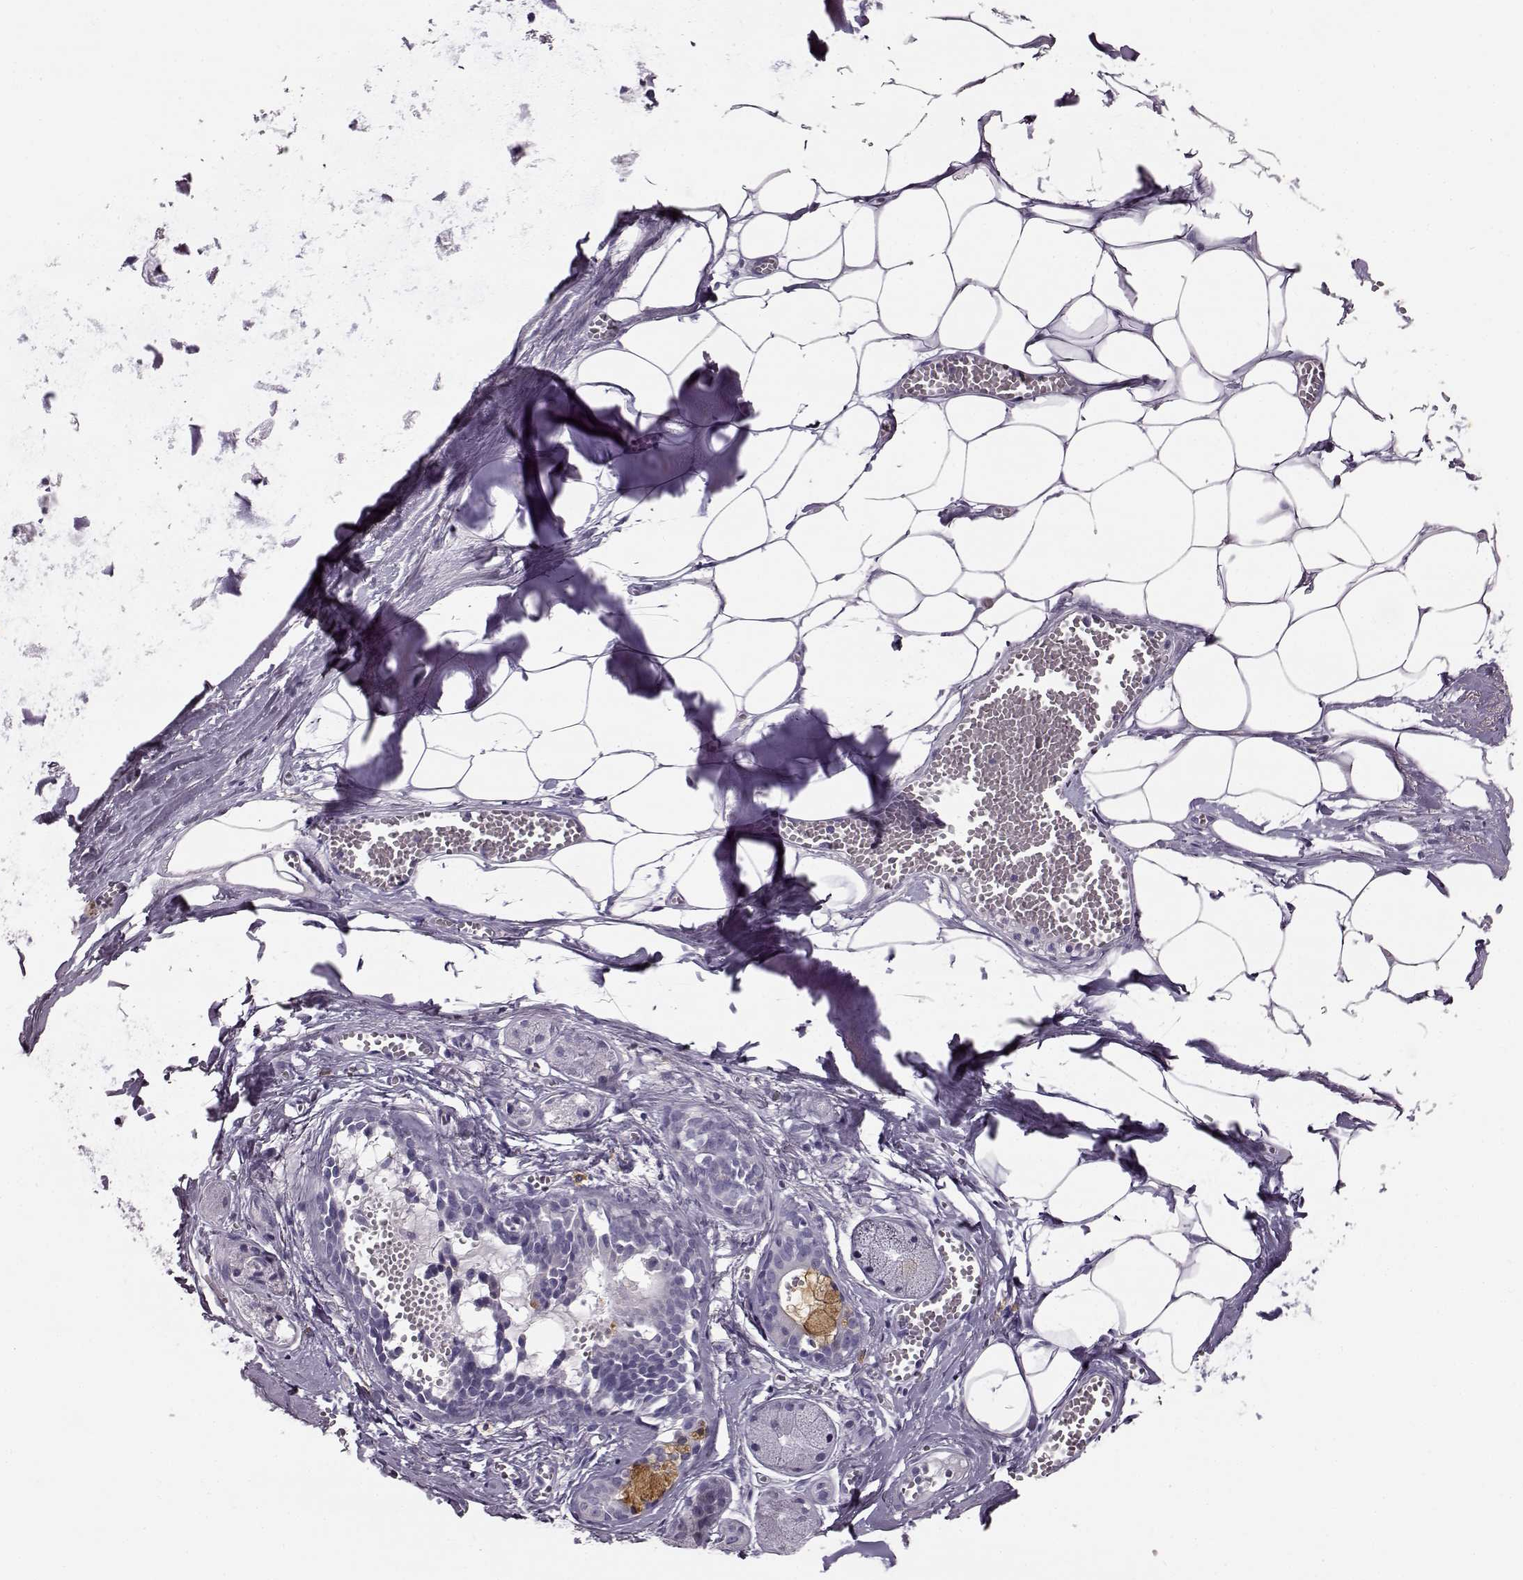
{"staining": {"intensity": "negative", "quantity": "none", "location": "none"}, "tissue": "adipose tissue", "cell_type": "Adipocytes", "image_type": "normal", "snomed": [{"axis": "morphology", "description": "Normal tissue, NOS"}, {"axis": "morphology", "description": "Squamous cell carcinoma, NOS"}, {"axis": "topography", "description": "Cartilage tissue"}, {"axis": "topography", "description": "Lung"}], "caption": "A high-resolution histopathology image shows immunohistochemistry staining of unremarkable adipose tissue, which reveals no significant staining in adipocytes.", "gene": "NPTXR", "patient": {"sex": "male", "age": 66}}